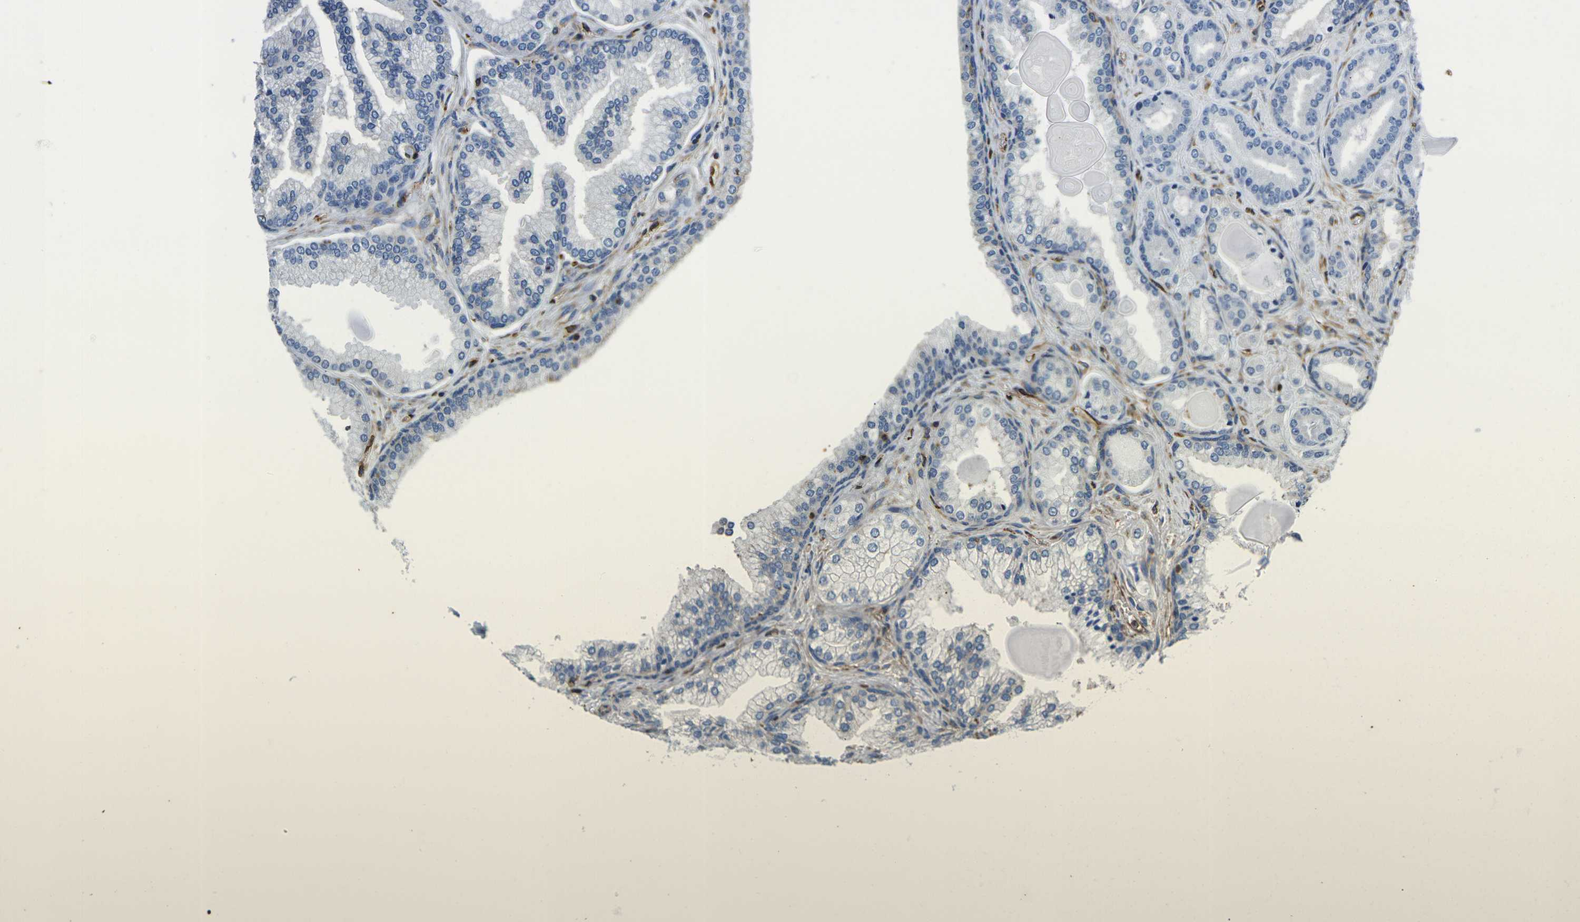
{"staining": {"intensity": "moderate", "quantity": "<25%", "location": "cytoplasmic/membranous"}, "tissue": "prostate cancer", "cell_type": "Tumor cells", "image_type": "cancer", "snomed": [{"axis": "morphology", "description": "Adenocarcinoma, Low grade"}, {"axis": "topography", "description": "Prostate"}], "caption": "IHC (DAB (3,3'-diaminobenzidine)) staining of human prostate cancer demonstrates moderate cytoplasmic/membranous protein positivity in approximately <25% of tumor cells.", "gene": "FAM110D", "patient": {"sex": "male", "age": 59}}